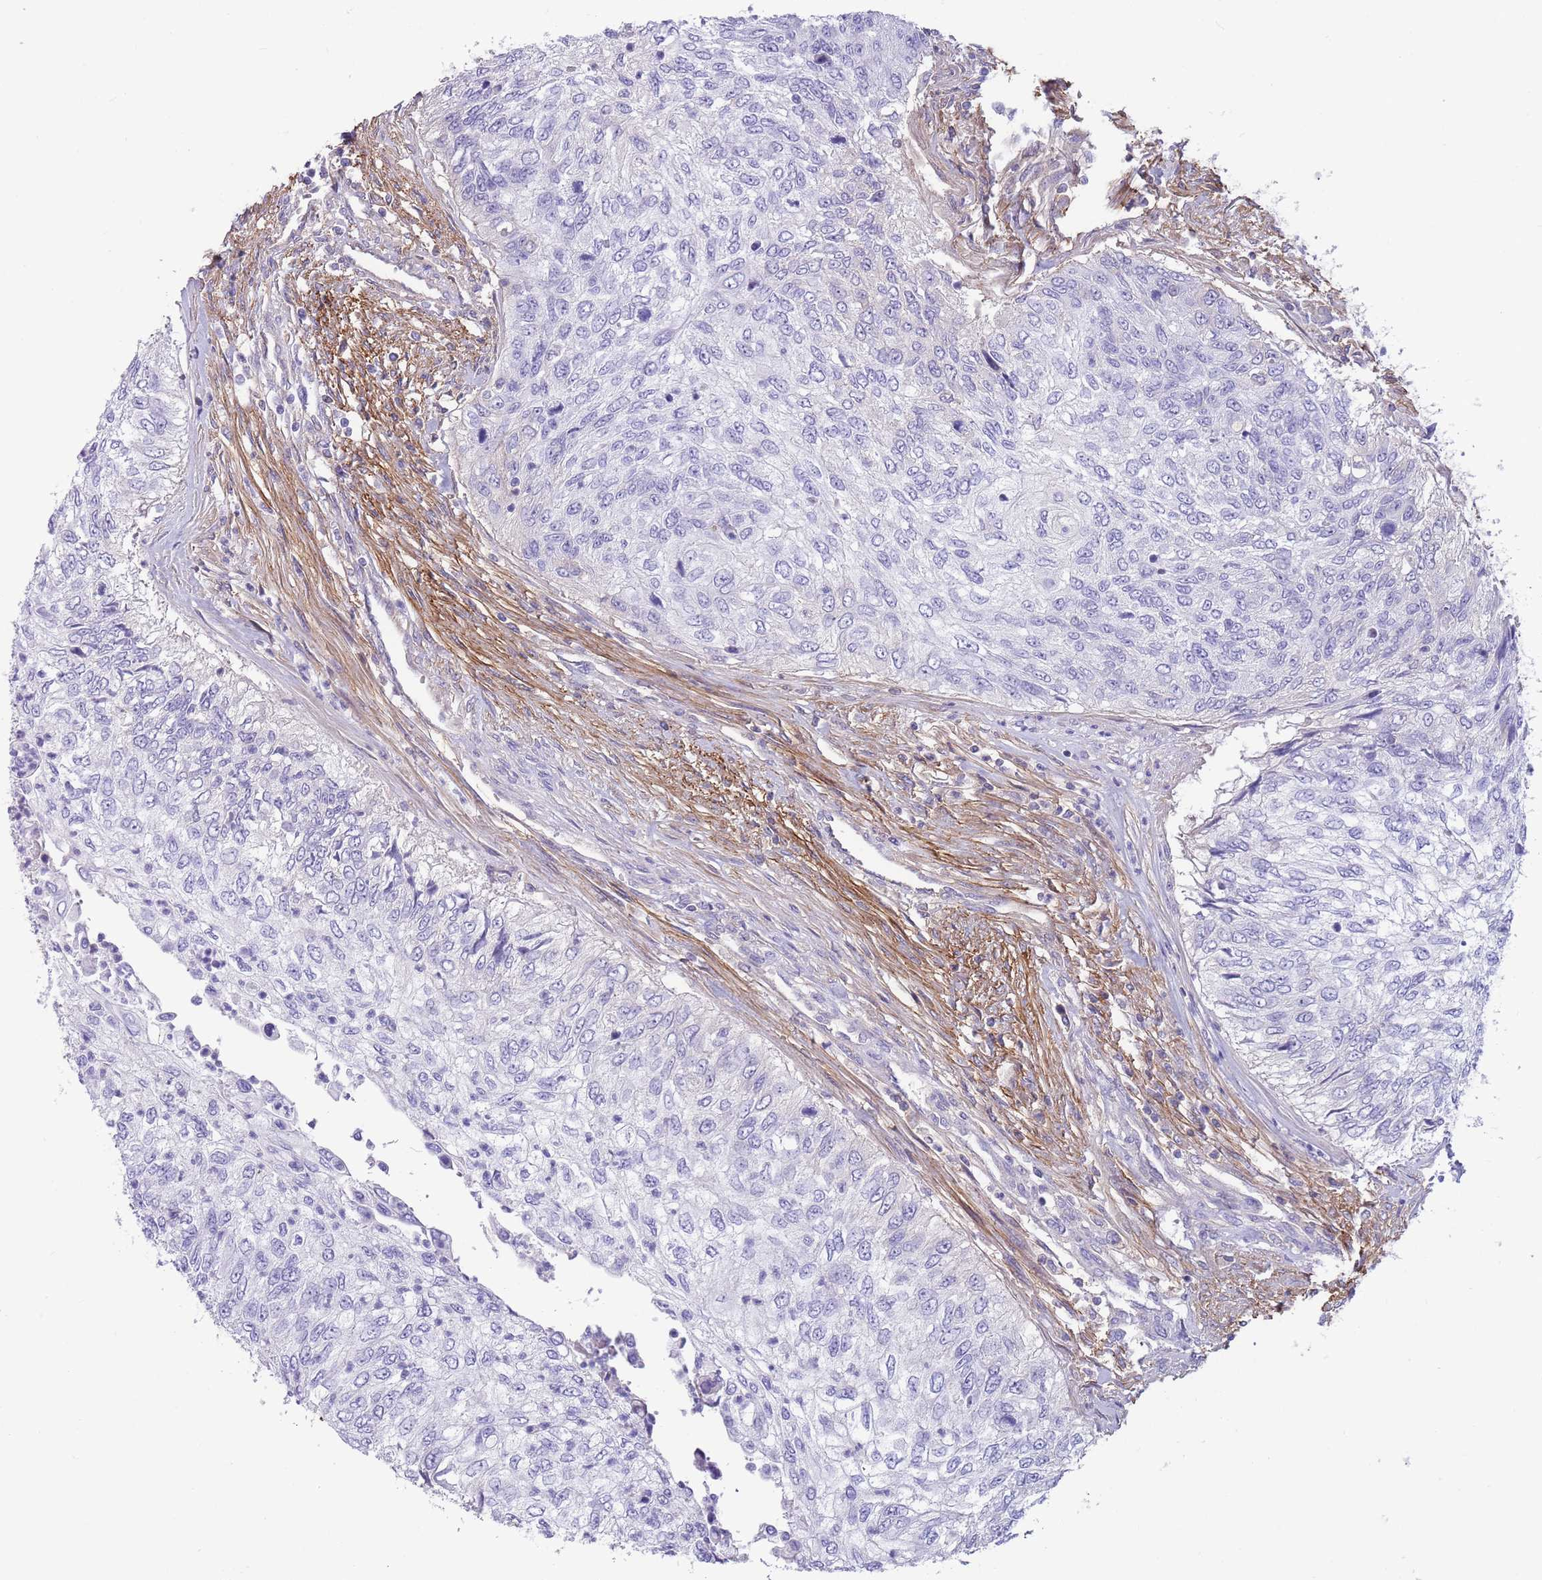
{"staining": {"intensity": "negative", "quantity": "none", "location": "none"}, "tissue": "urothelial cancer", "cell_type": "Tumor cells", "image_type": "cancer", "snomed": [{"axis": "morphology", "description": "Urothelial carcinoma, High grade"}, {"axis": "topography", "description": "Urinary bladder"}], "caption": "This is an immunohistochemistry histopathology image of urothelial carcinoma (high-grade). There is no staining in tumor cells.", "gene": "LEPROTL1", "patient": {"sex": "female", "age": 60}}